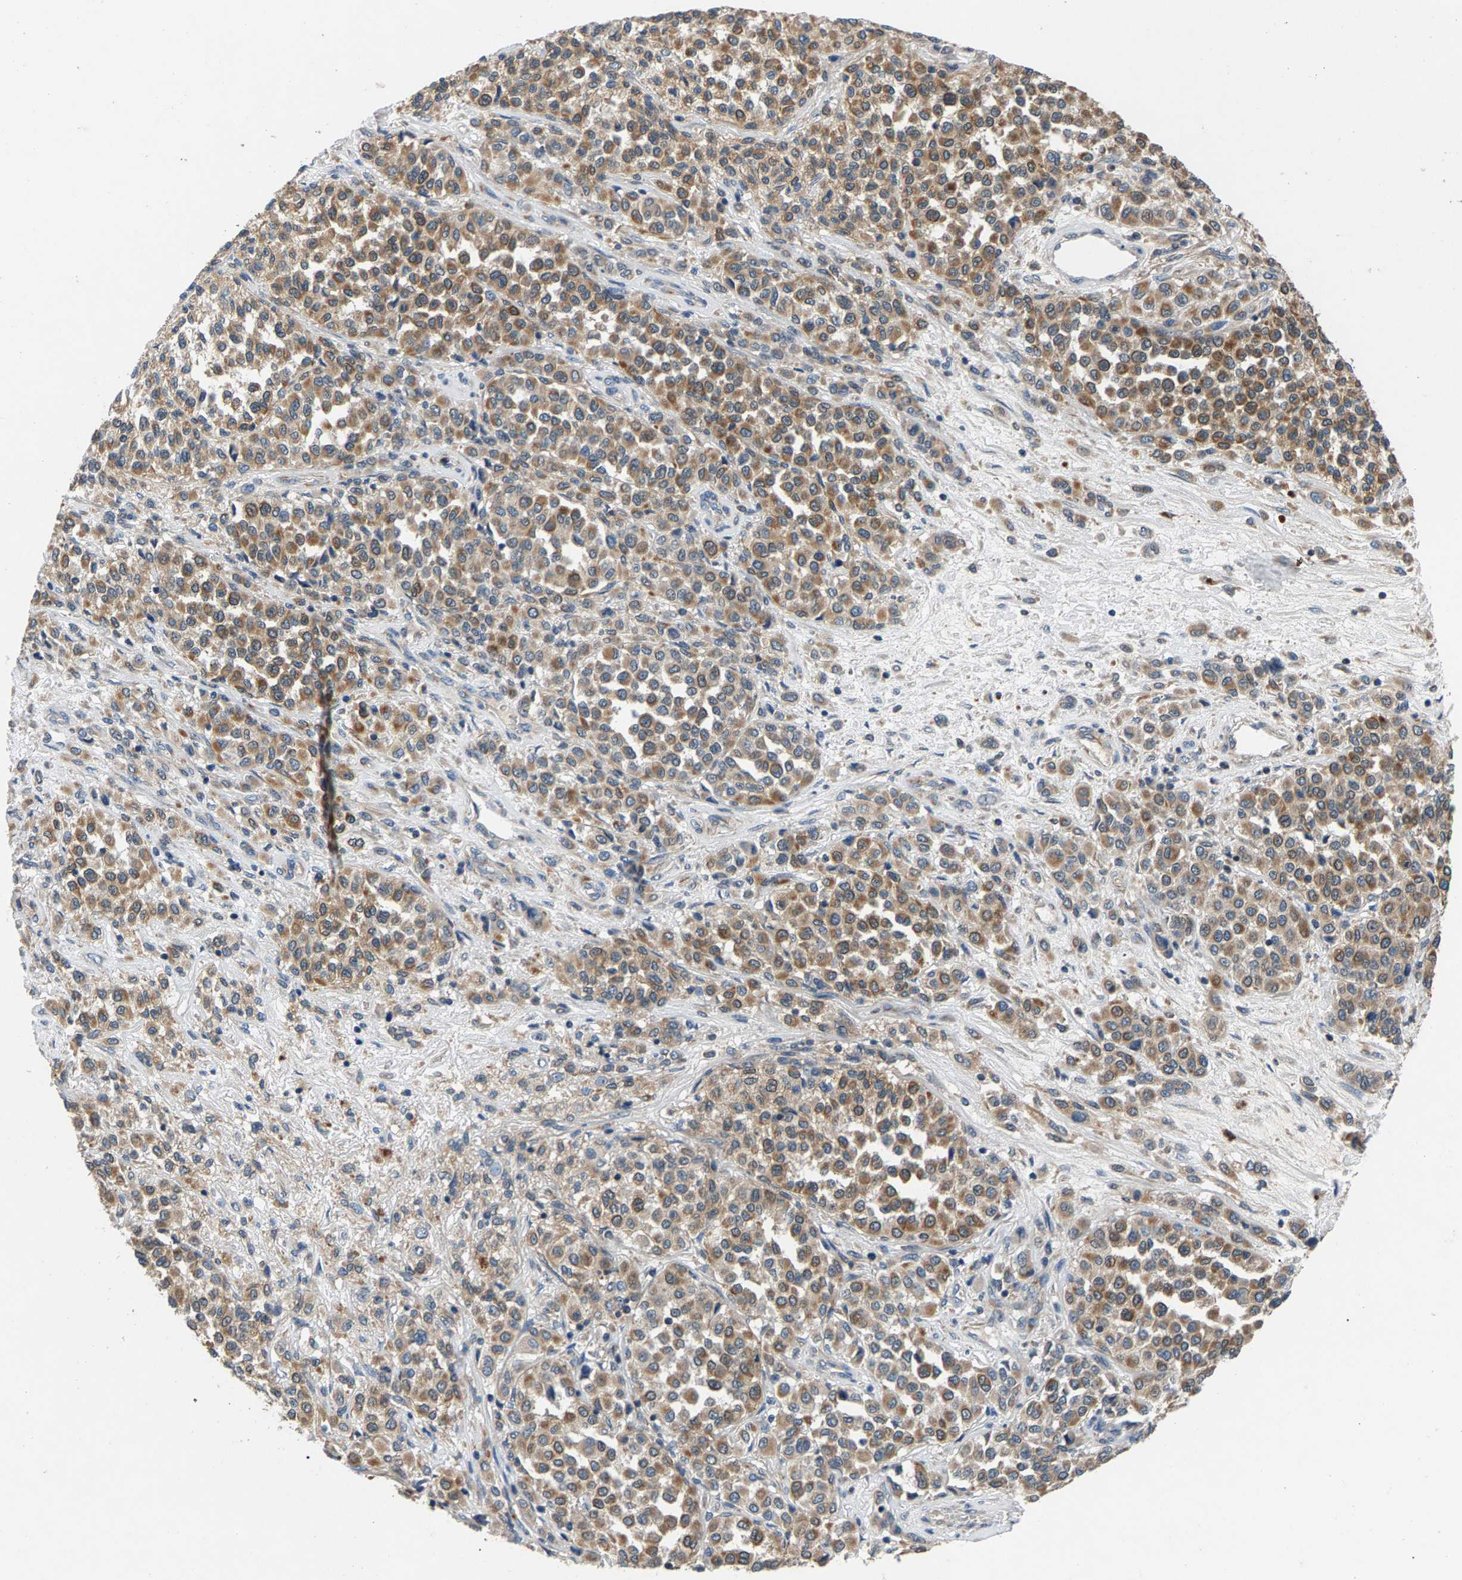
{"staining": {"intensity": "moderate", "quantity": ">75%", "location": "cytoplasmic/membranous"}, "tissue": "melanoma", "cell_type": "Tumor cells", "image_type": "cancer", "snomed": [{"axis": "morphology", "description": "Malignant melanoma, Metastatic site"}, {"axis": "topography", "description": "Pancreas"}], "caption": "High-magnification brightfield microscopy of malignant melanoma (metastatic site) stained with DAB (brown) and counterstained with hematoxylin (blue). tumor cells exhibit moderate cytoplasmic/membranous expression is appreciated in approximately>75% of cells.", "gene": "NT5C", "patient": {"sex": "female", "age": 30}}